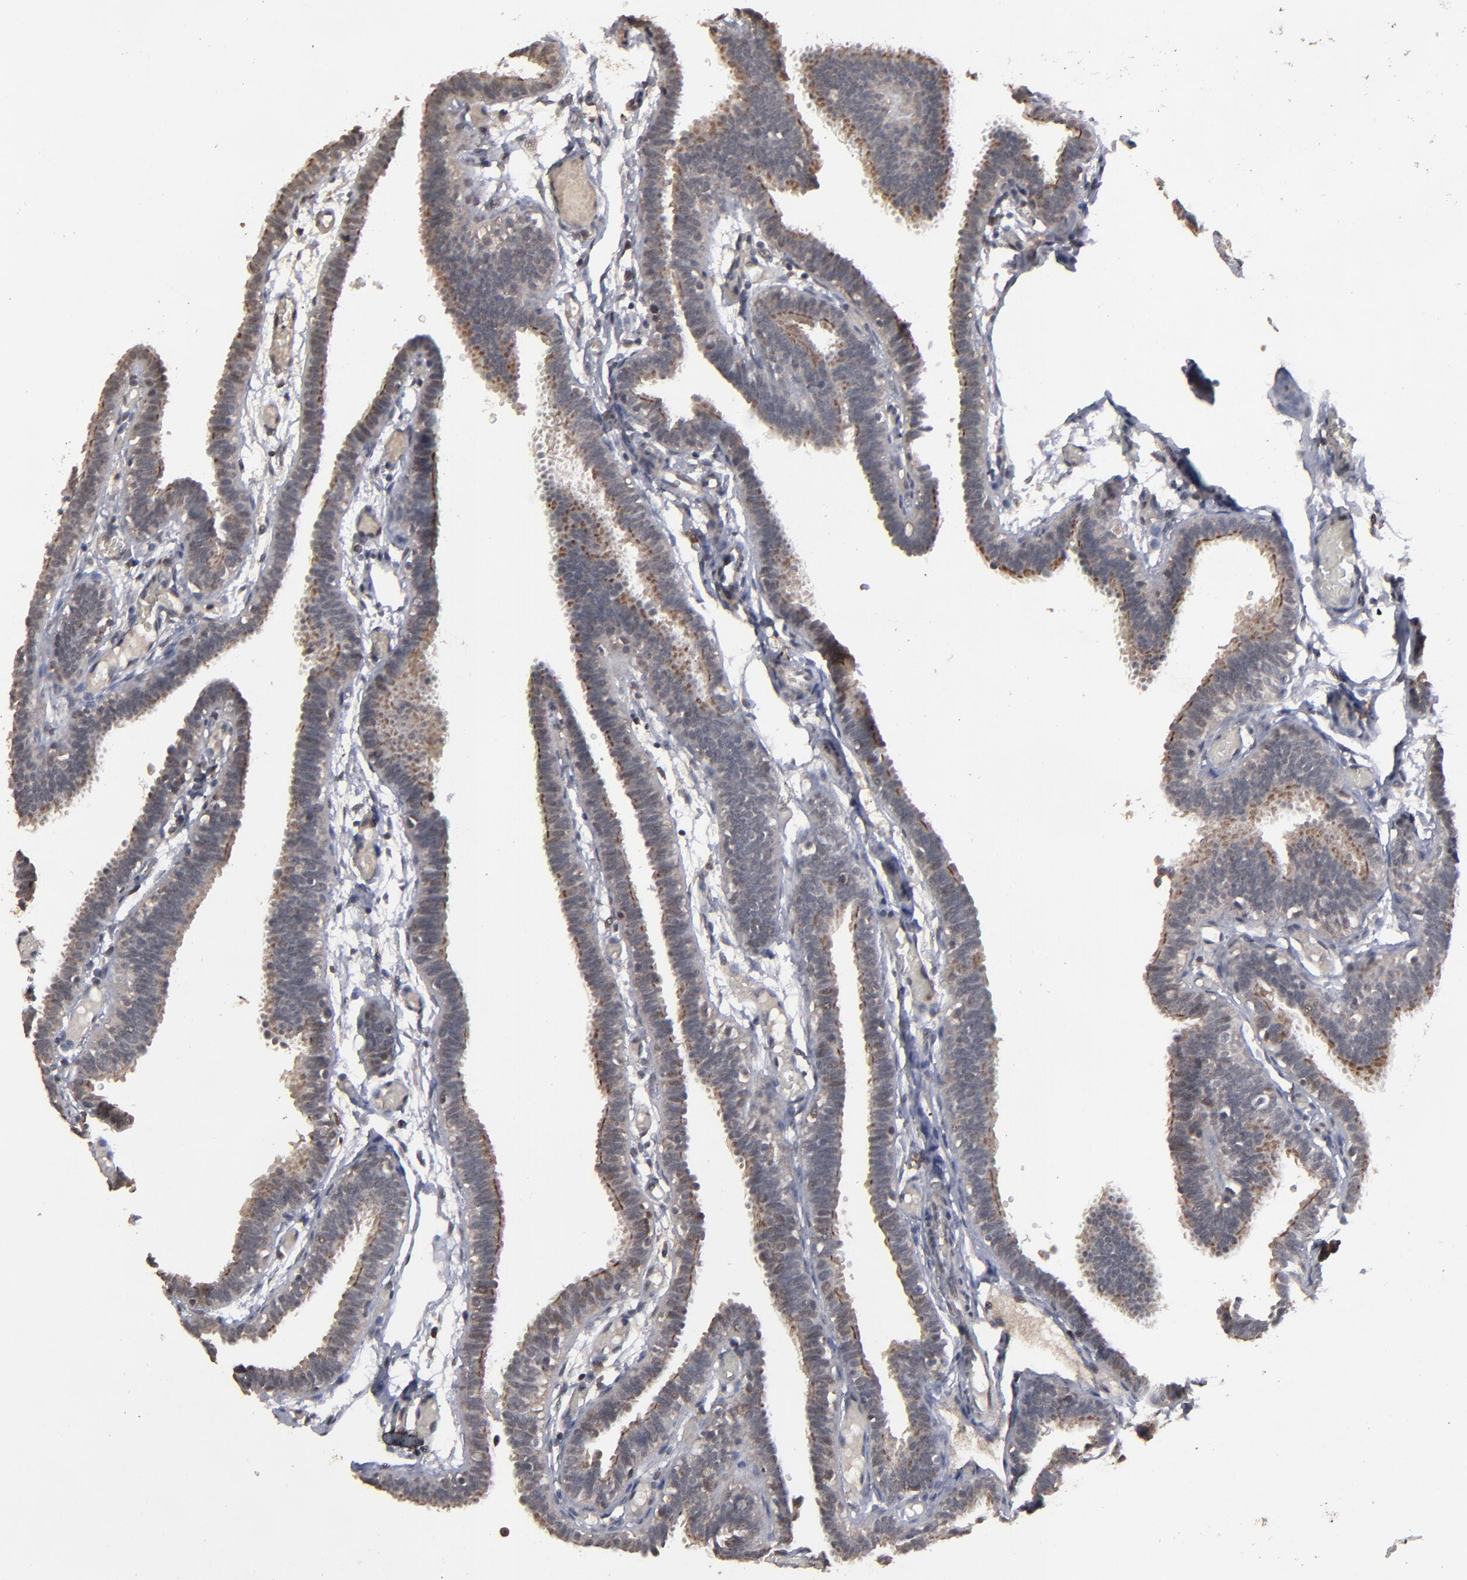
{"staining": {"intensity": "weak", "quantity": ">75%", "location": "cytoplasmic/membranous"}, "tissue": "fallopian tube", "cell_type": "Glandular cells", "image_type": "normal", "snomed": [{"axis": "morphology", "description": "Normal tissue, NOS"}, {"axis": "topography", "description": "Fallopian tube"}], "caption": "About >75% of glandular cells in benign fallopian tube reveal weak cytoplasmic/membranous protein positivity as visualized by brown immunohistochemical staining.", "gene": "SLC22A17", "patient": {"sex": "female", "age": 29}}